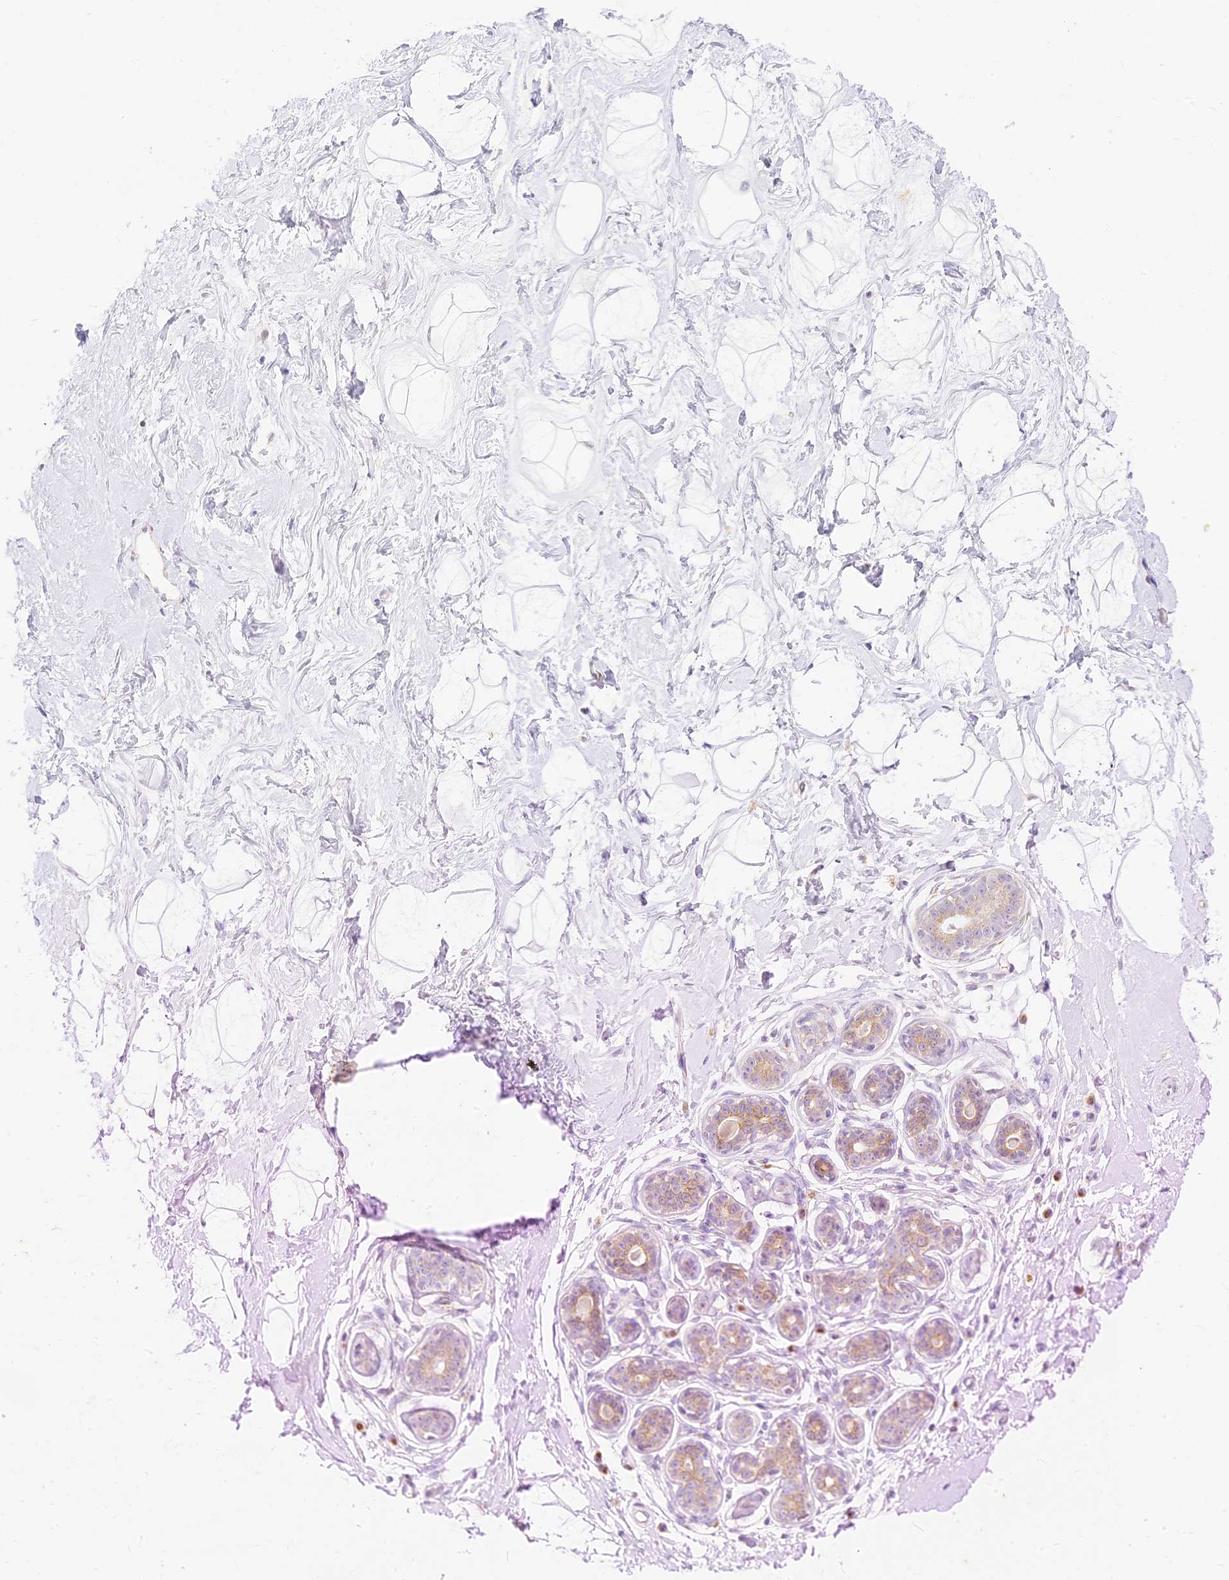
{"staining": {"intensity": "negative", "quantity": "none", "location": "none"}, "tissue": "breast", "cell_type": "Adipocytes", "image_type": "normal", "snomed": [{"axis": "morphology", "description": "Normal tissue, NOS"}, {"axis": "morphology", "description": "Adenoma, NOS"}, {"axis": "topography", "description": "Breast"}], "caption": "Immunohistochemical staining of normal human breast demonstrates no significant staining in adipocytes.", "gene": "SEC13", "patient": {"sex": "female", "age": 23}}